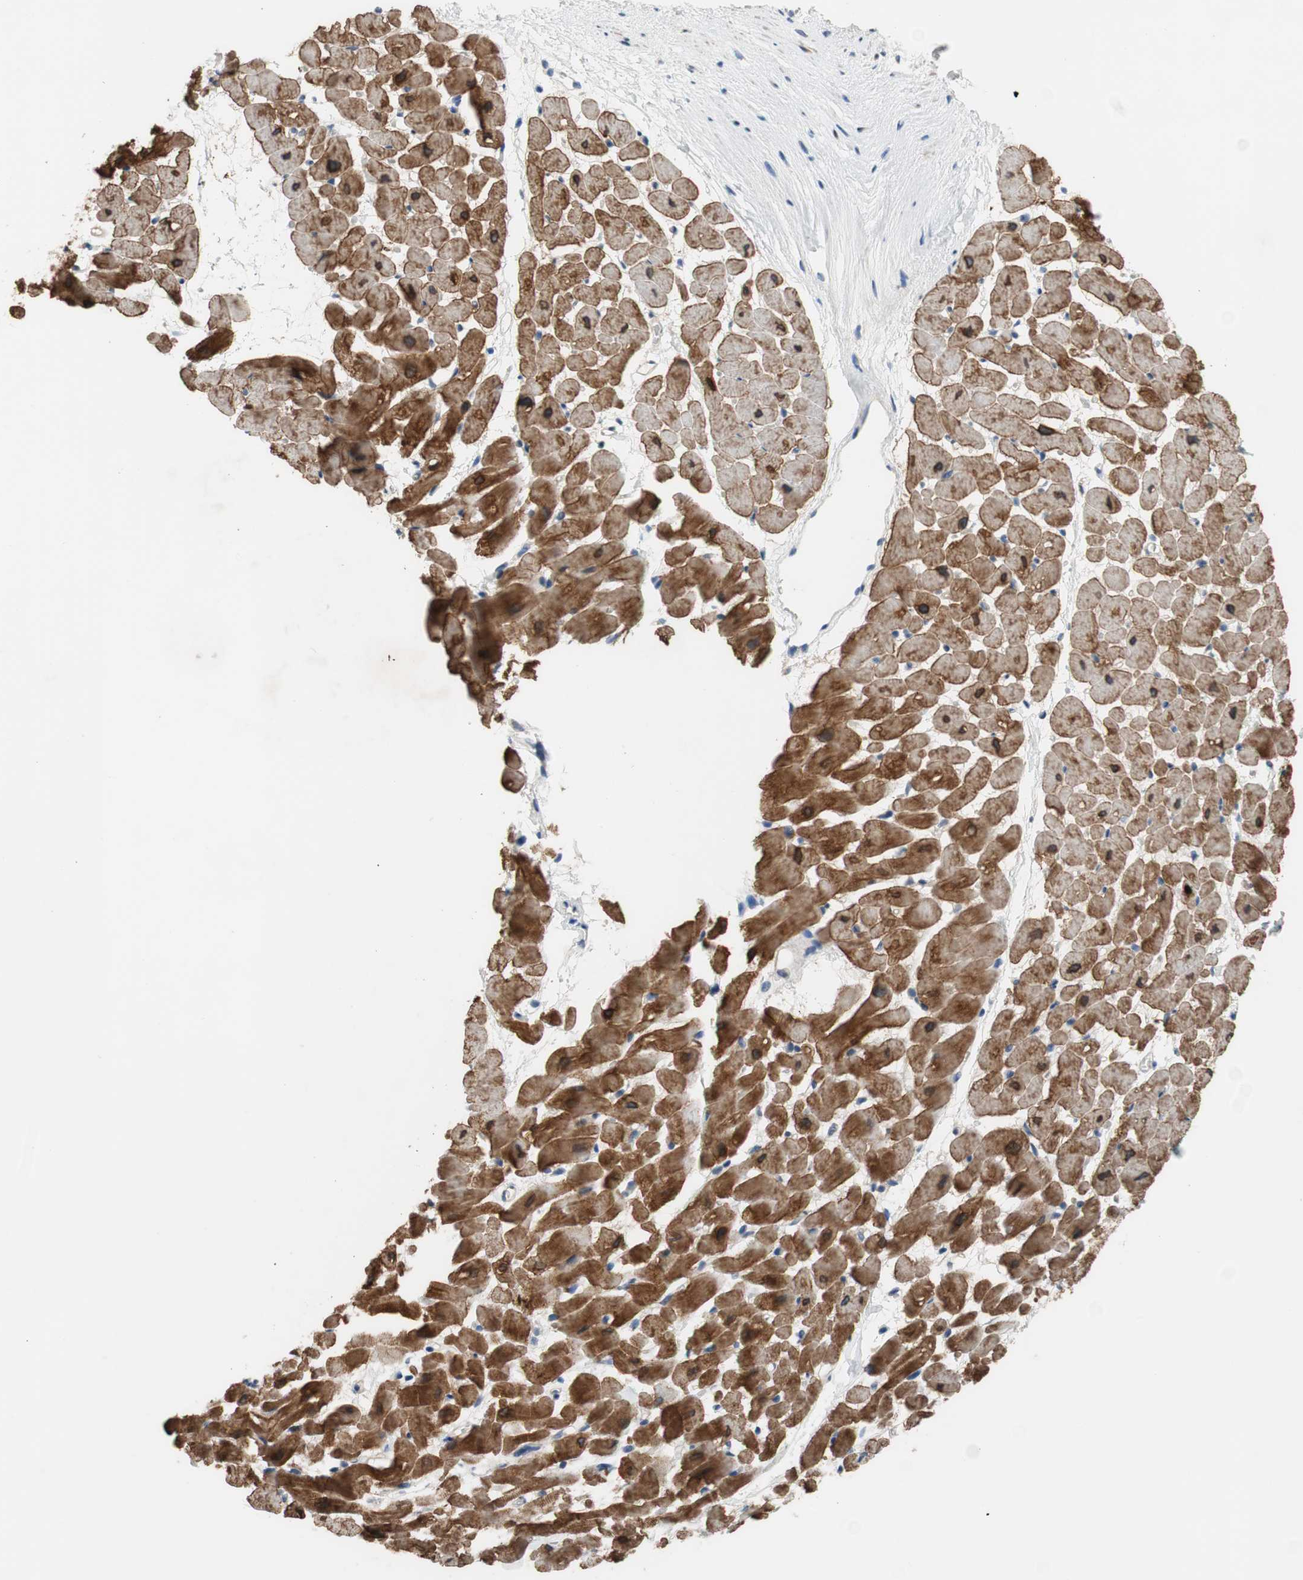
{"staining": {"intensity": "strong", "quantity": ">75%", "location": "cytoplasmic/membranous"}, "tissue": "heart muscle", "cell_type": "Cardiomyocytes", "image_type": "normal", "snomed": [{"axis": "morphology", "description": "Normal tissue, NOS"}, {"axis": "topography", "description": "Heart"}], "caption": "High-magnification brightfield microscopy of unremarkable heart muscle stained with DAB (3,3'-diaminobenzidine) (brown) and counterstained with hematoxylin (blue). cardiomyocytes exhibit strong cytoplasmic/membranous positivity is seen in approximately>75% of cells. (DAB (3,3'-diaminobenzidine) = brown stain, brightfield microscopy at high magnification).", "gene": "TACR3", "patient": {"sex": "male", "age": 45}}